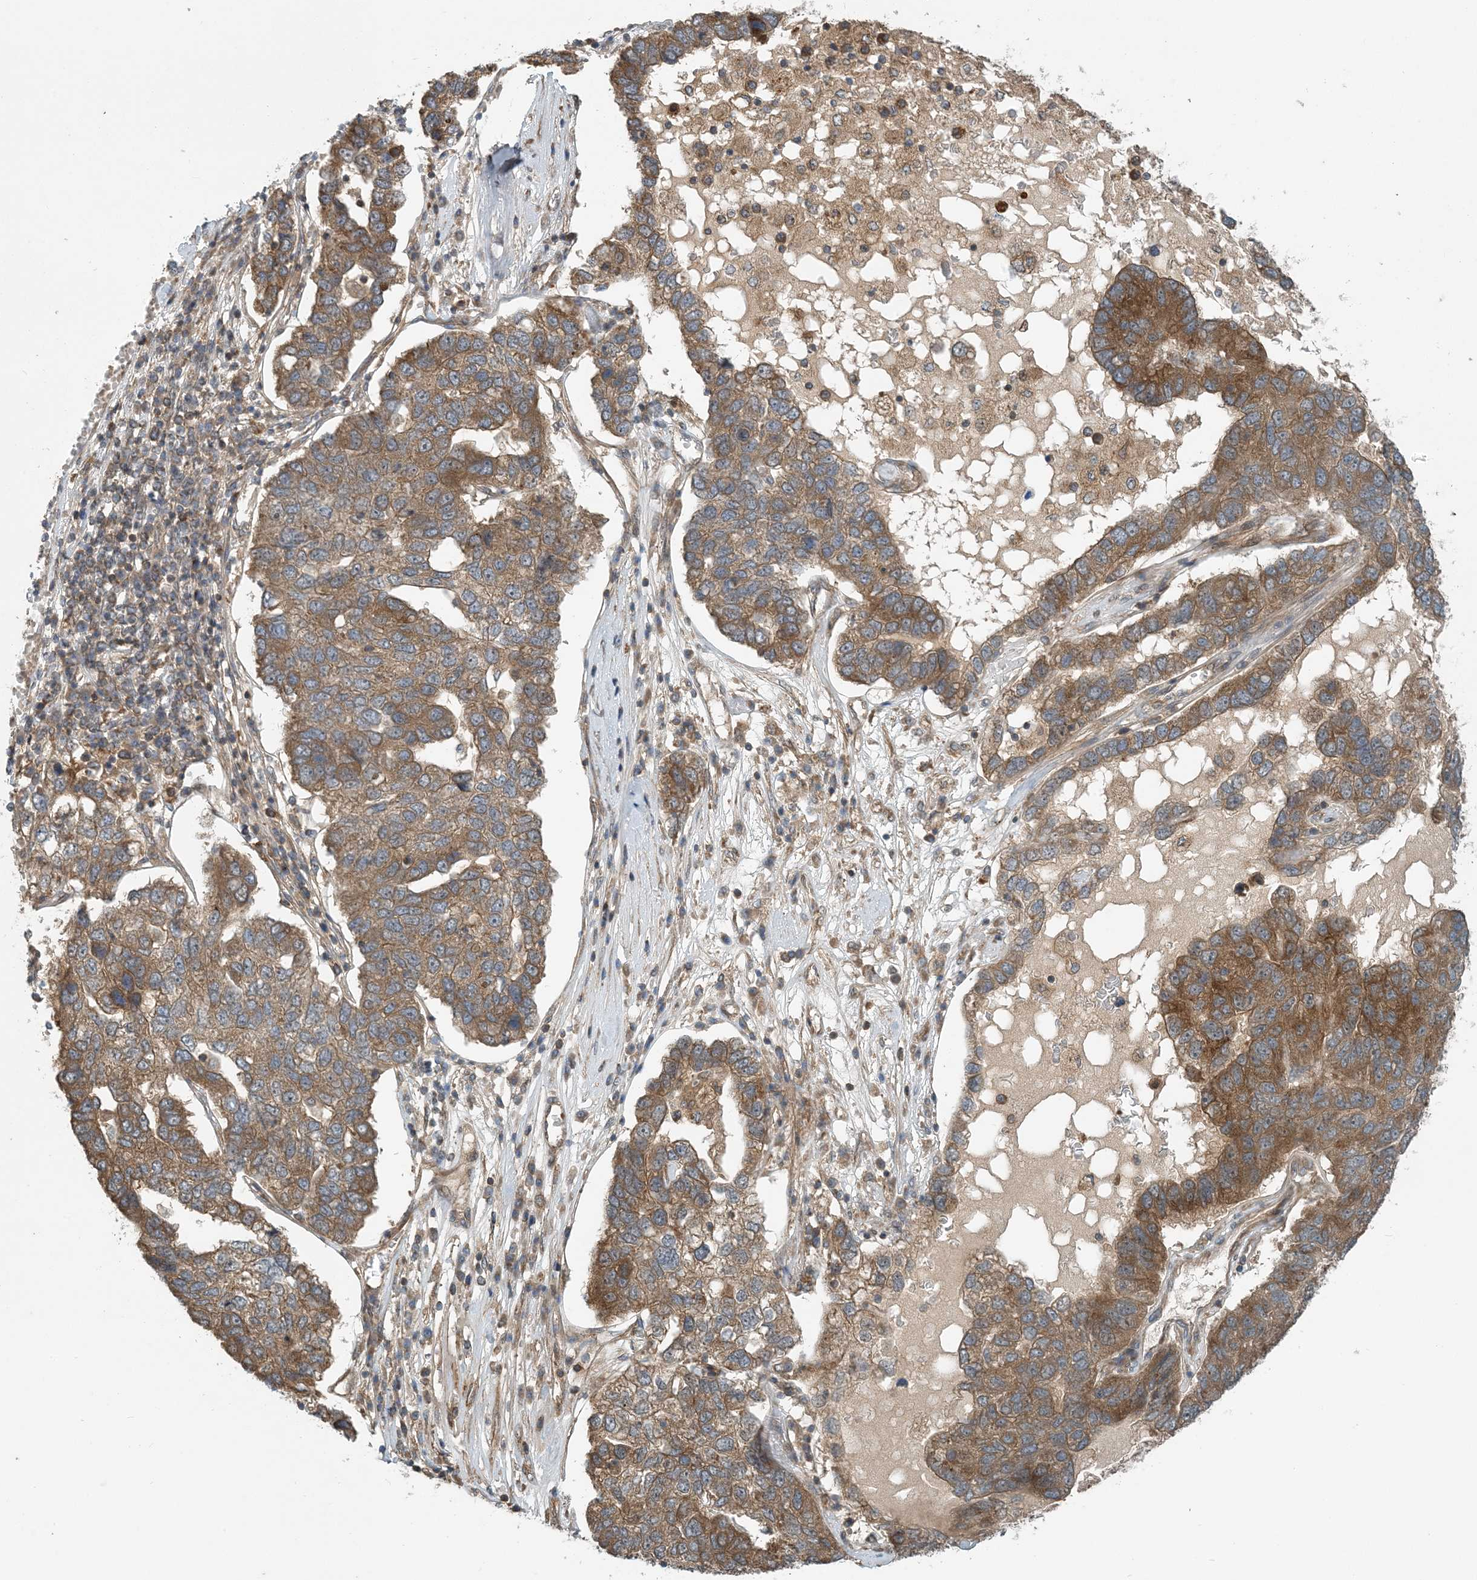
{"staining": {"intensity": "moderate", "quantity": ">75%", "location": "cytoplasmic/membranous"}, "tissue": "pancreatic cancer", "cell_type": "Tumor cells", "image_type": "cancer", "snomed": [{"axis": "morphology", "description": "Adenocarcinoma, NOS"}, {"axis": "topography", "description": "Pancreas"}], "caption": "Approximately >75% of tumor cells in pancreatic cancer reveal moderate cytoplasmic/membranous protein positivity as visualized by brown immunohistochemical staining.", "gene": "ZBTB3", "patient": {"sex": "female", "age": 61}}